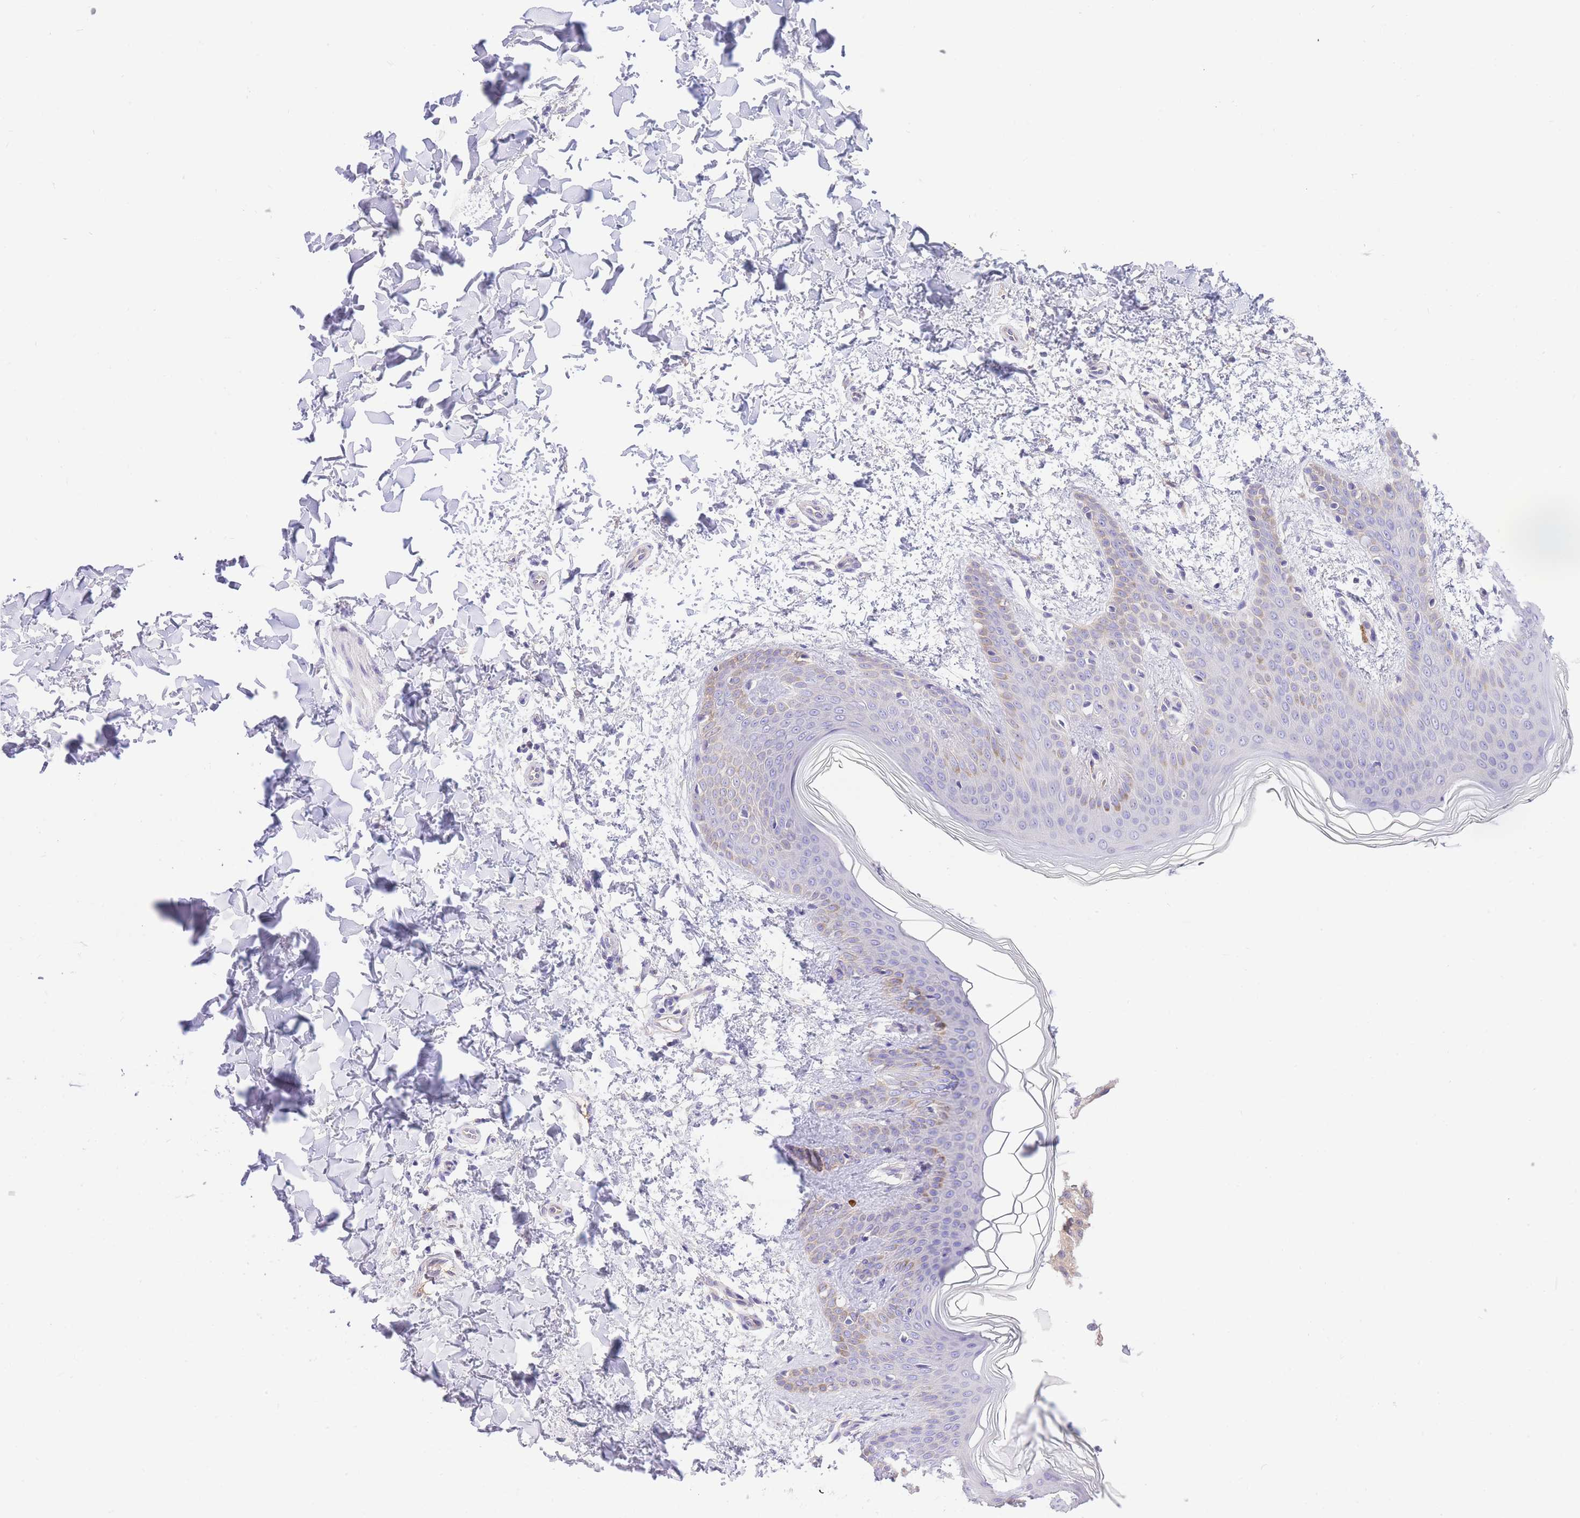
{"staining": {"intensity": "negative", "quantity": "none", "location": "none"}, "tissue": "skin", "cell_type": "Fibroblasts", "image_type": "normal", "snomed": [{"axis": "morphology", "description": "Normal tissue, NOS"}, {"axis": "topography", "description": "Skin"}], "caption": "Fibroblasts show no significant protein positivity in benign skin. (DAB (3,3'-diaminobenzidine) immunohistochemistry visualized using brightfield microscopy, high magnification).", "gene": "LIPH", "patient": {"sex": "male", "age": 36}}